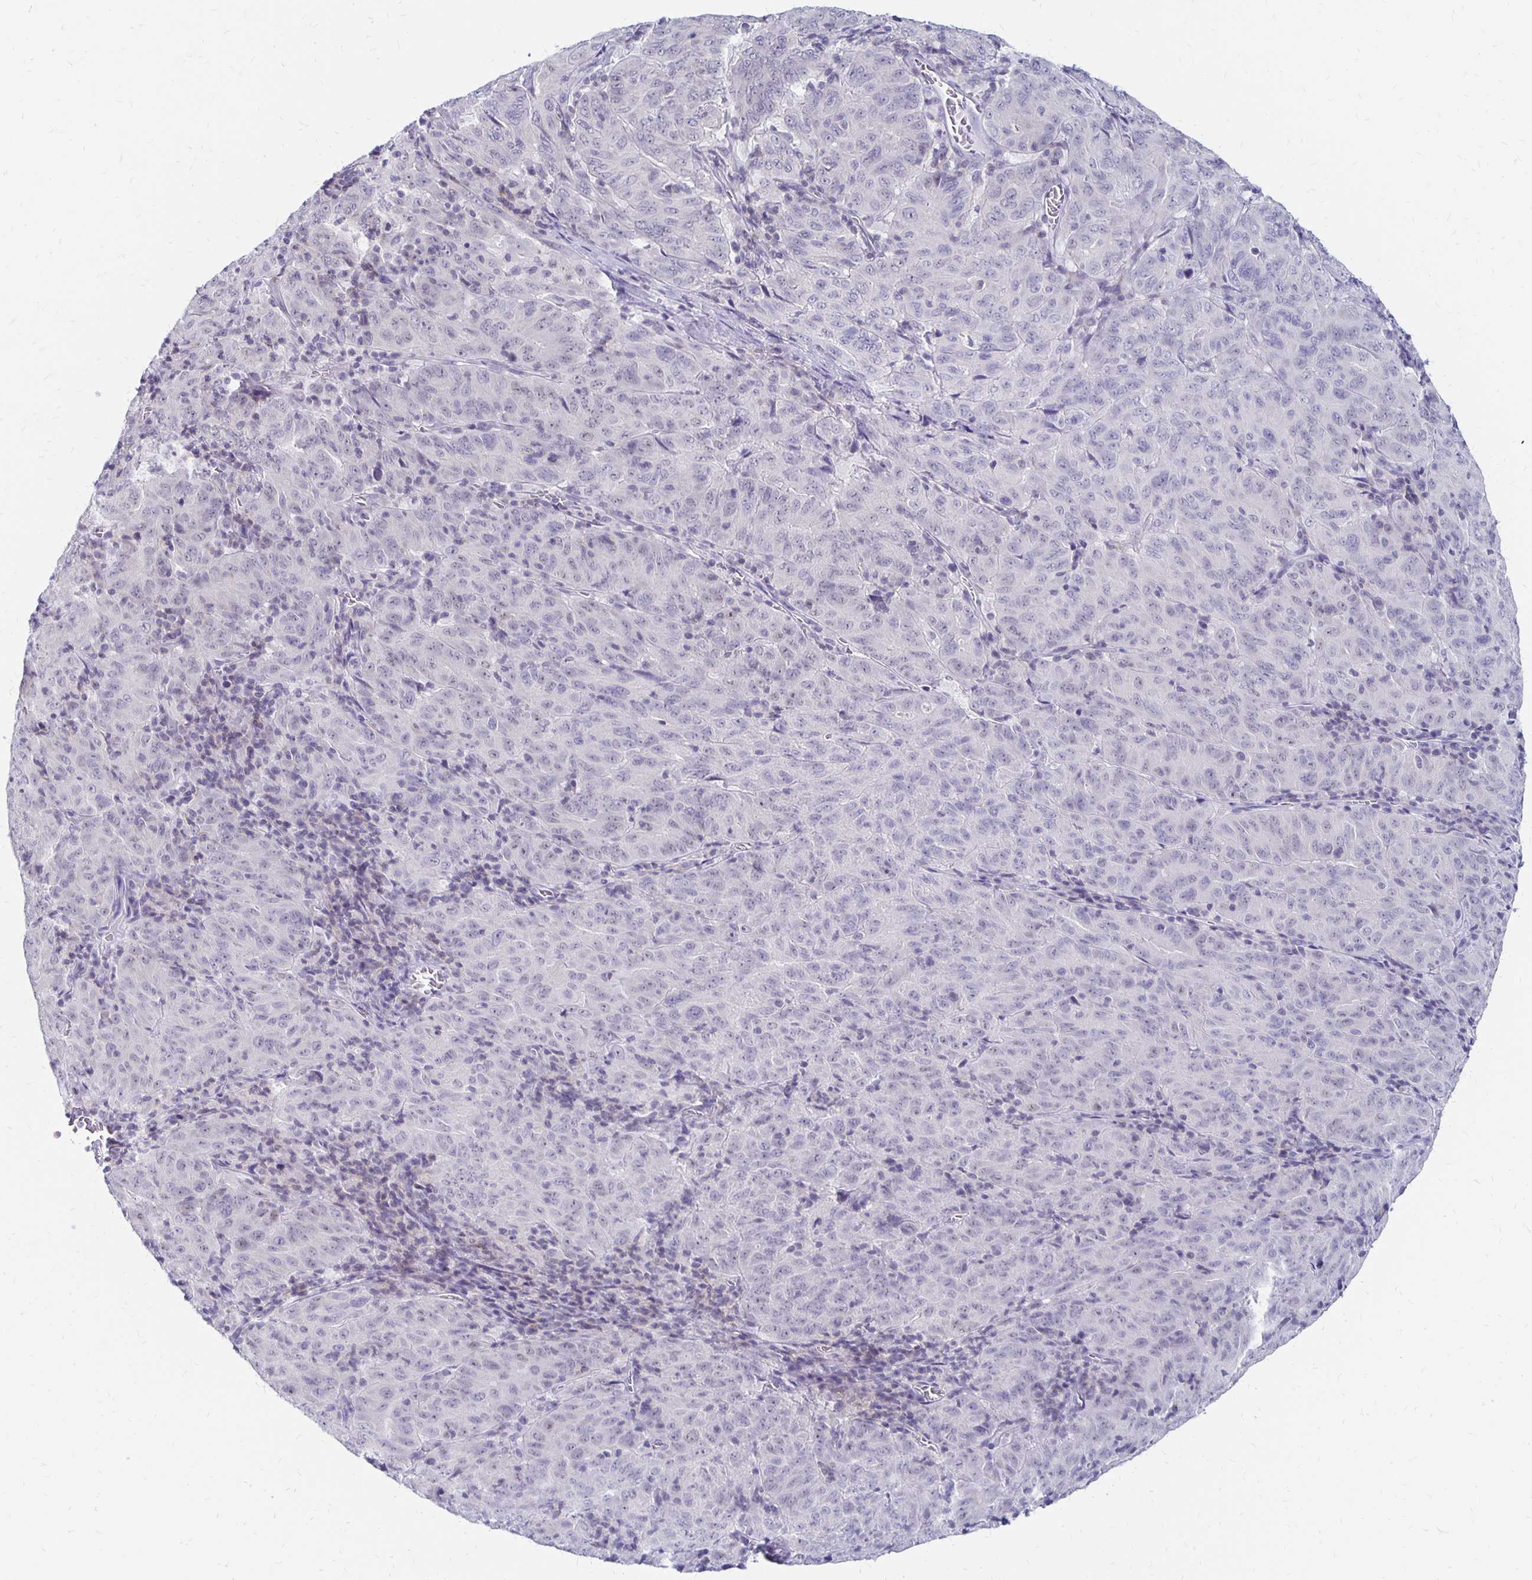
{"staining": {"intensity": "negative", "quantity": "none", "location": "none"}, "tissue": "pancreatic cancer", "cell_type": "Tumor cells", "image_type": "cancer", "snomed": [{"axis": "morphology", "description": "Adenocarcinoma, NOS"}, {"axis": "topography", "description": "Pancreas"}], "caption": "There is no significant positivity in tumor cells of adenocarcinoma (pancreatic). (DAB immunohistochemistry, high magnification).", "gene": "SYT2", "patient": {"sex": "male", "age": 63}}